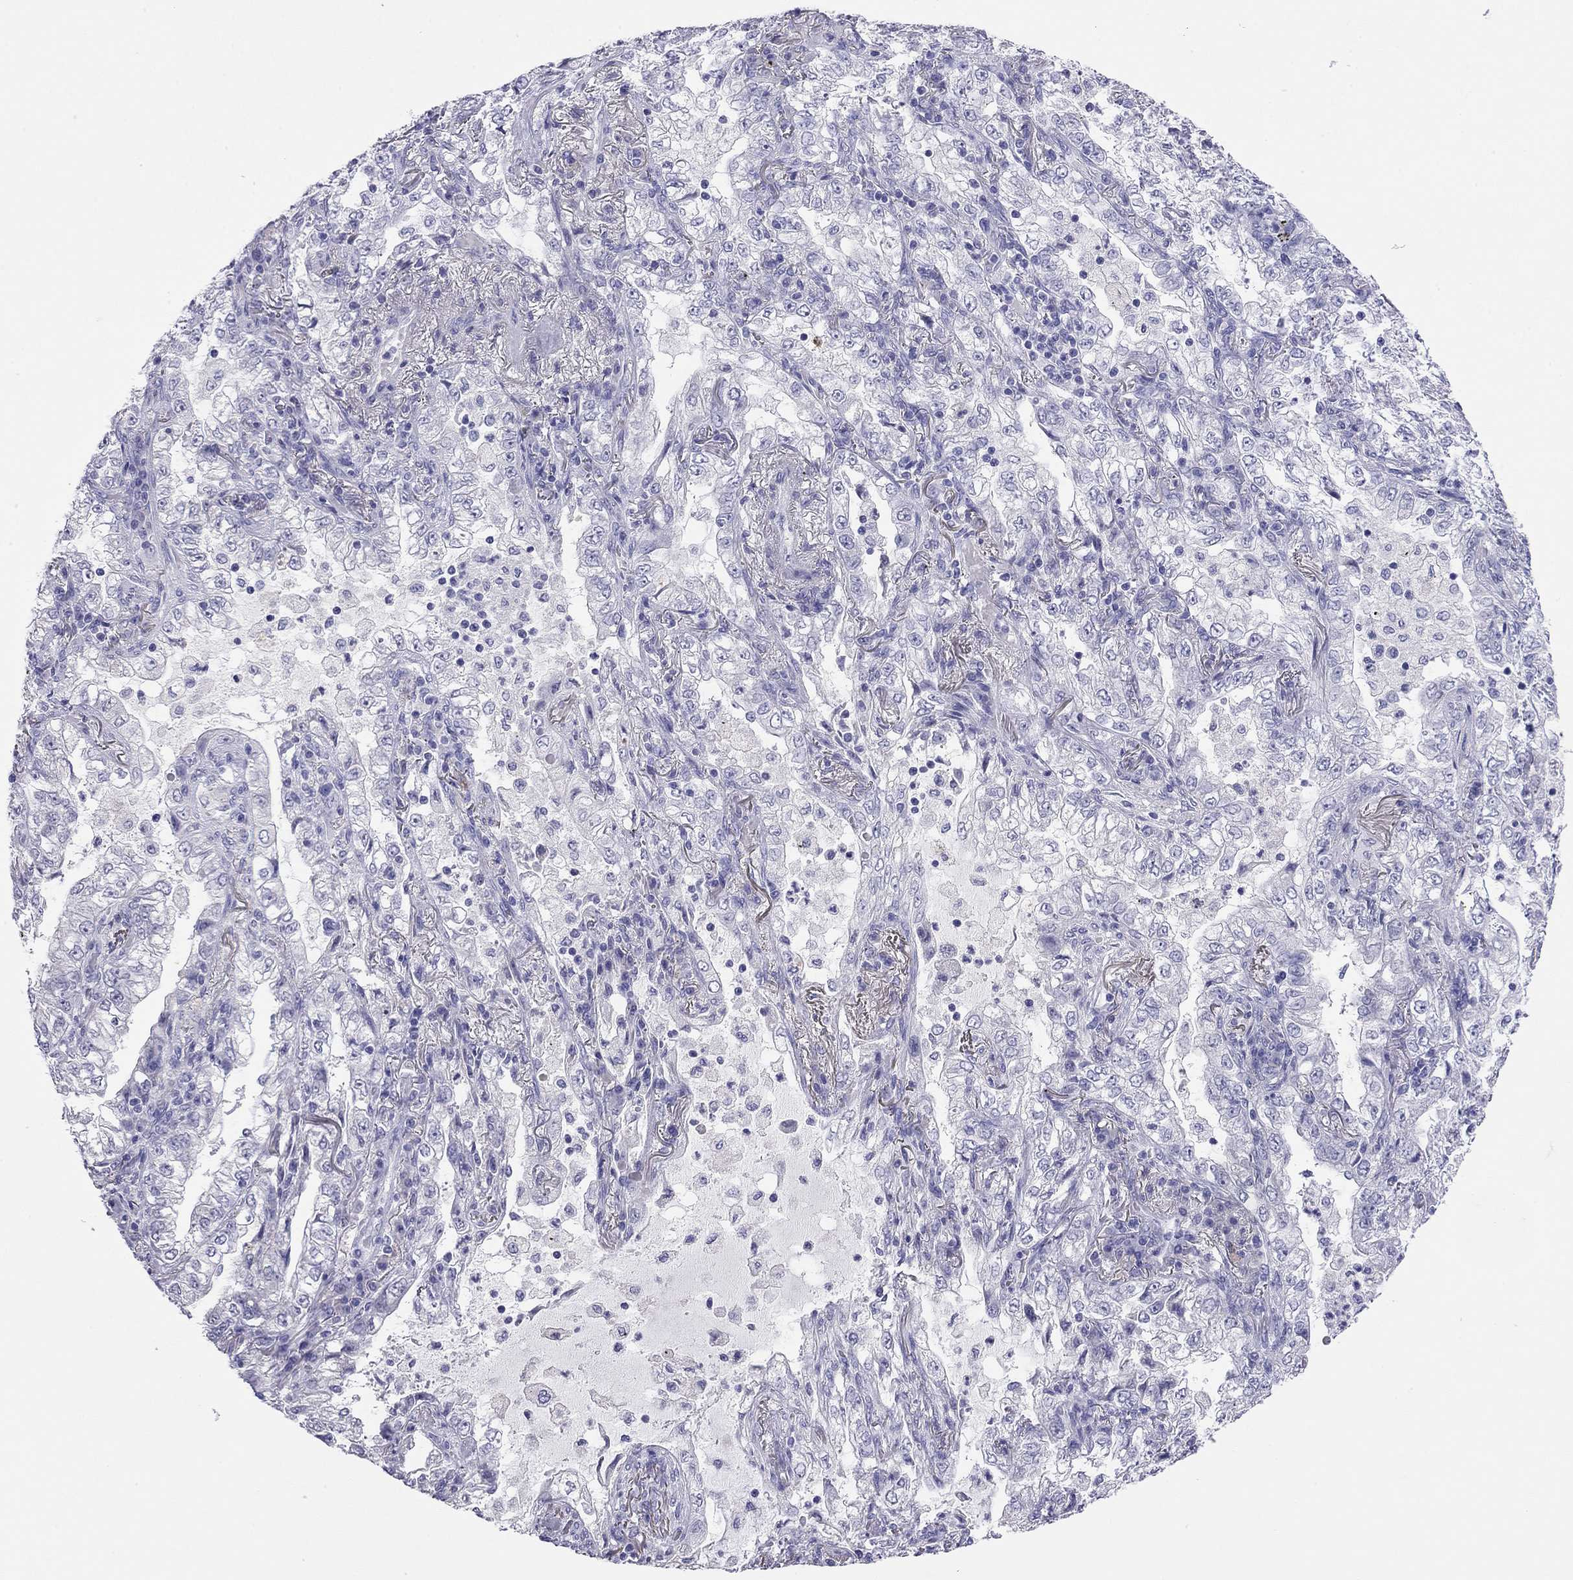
{"staining": {"intensity": "negative", "quantity": "none", "location": "none"}, "tissue": "lung cancer", "cell_type": "Tumor cells", "image_type": "cancer", "snomed": [{"axis": "morphology", "description": "Adenocarcinoma, NOS"}, {"axis": "topography", "description": "Lung"}], "caption": "This is an immunohistochemistry photomicrograph of human lung cancer. There is no staining in tumor cells.", "gene": "ODF4", "patient": {"sex": "female", "age": 73}}